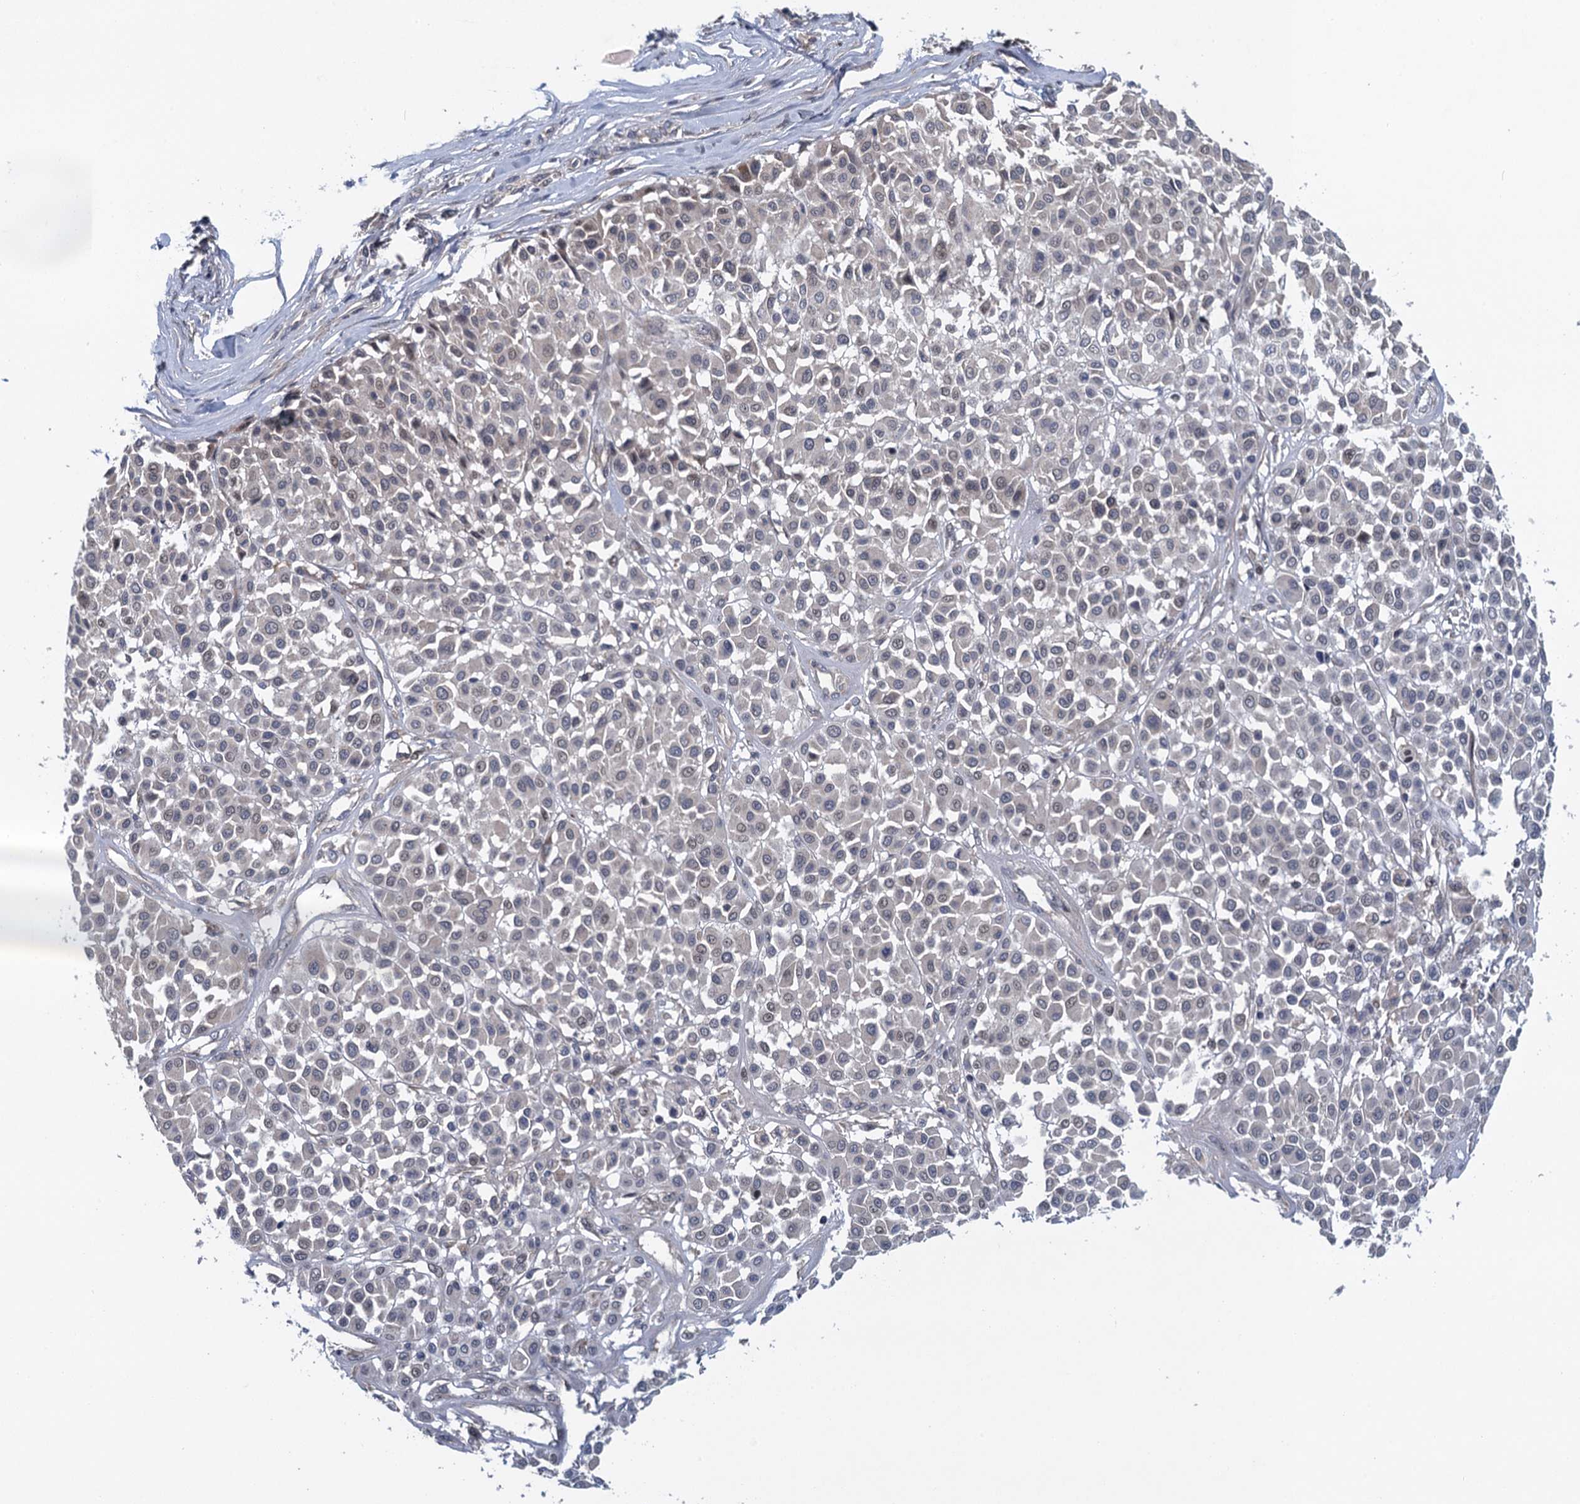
{"staining": {"intensity": "negative", "quantity": "none", "location": "none"}, "tissue": "melanoma", "cell_type": "Tumor cells", "image_type": "cancer", "snomed": [{"axis": "morphology", "description": "Malignant melanoma, Metastatic site"}, {"axis": "topography", "description": "Soft tissue"}], "caption": "Immunohistochemistry histopathology image of human malignant melanoma (metastatic site) stained for a protein (brown), which demonstrates no staining in tumor cells.", "gene": "MDM1", "patient": {"sex": "male", "age": 41}}